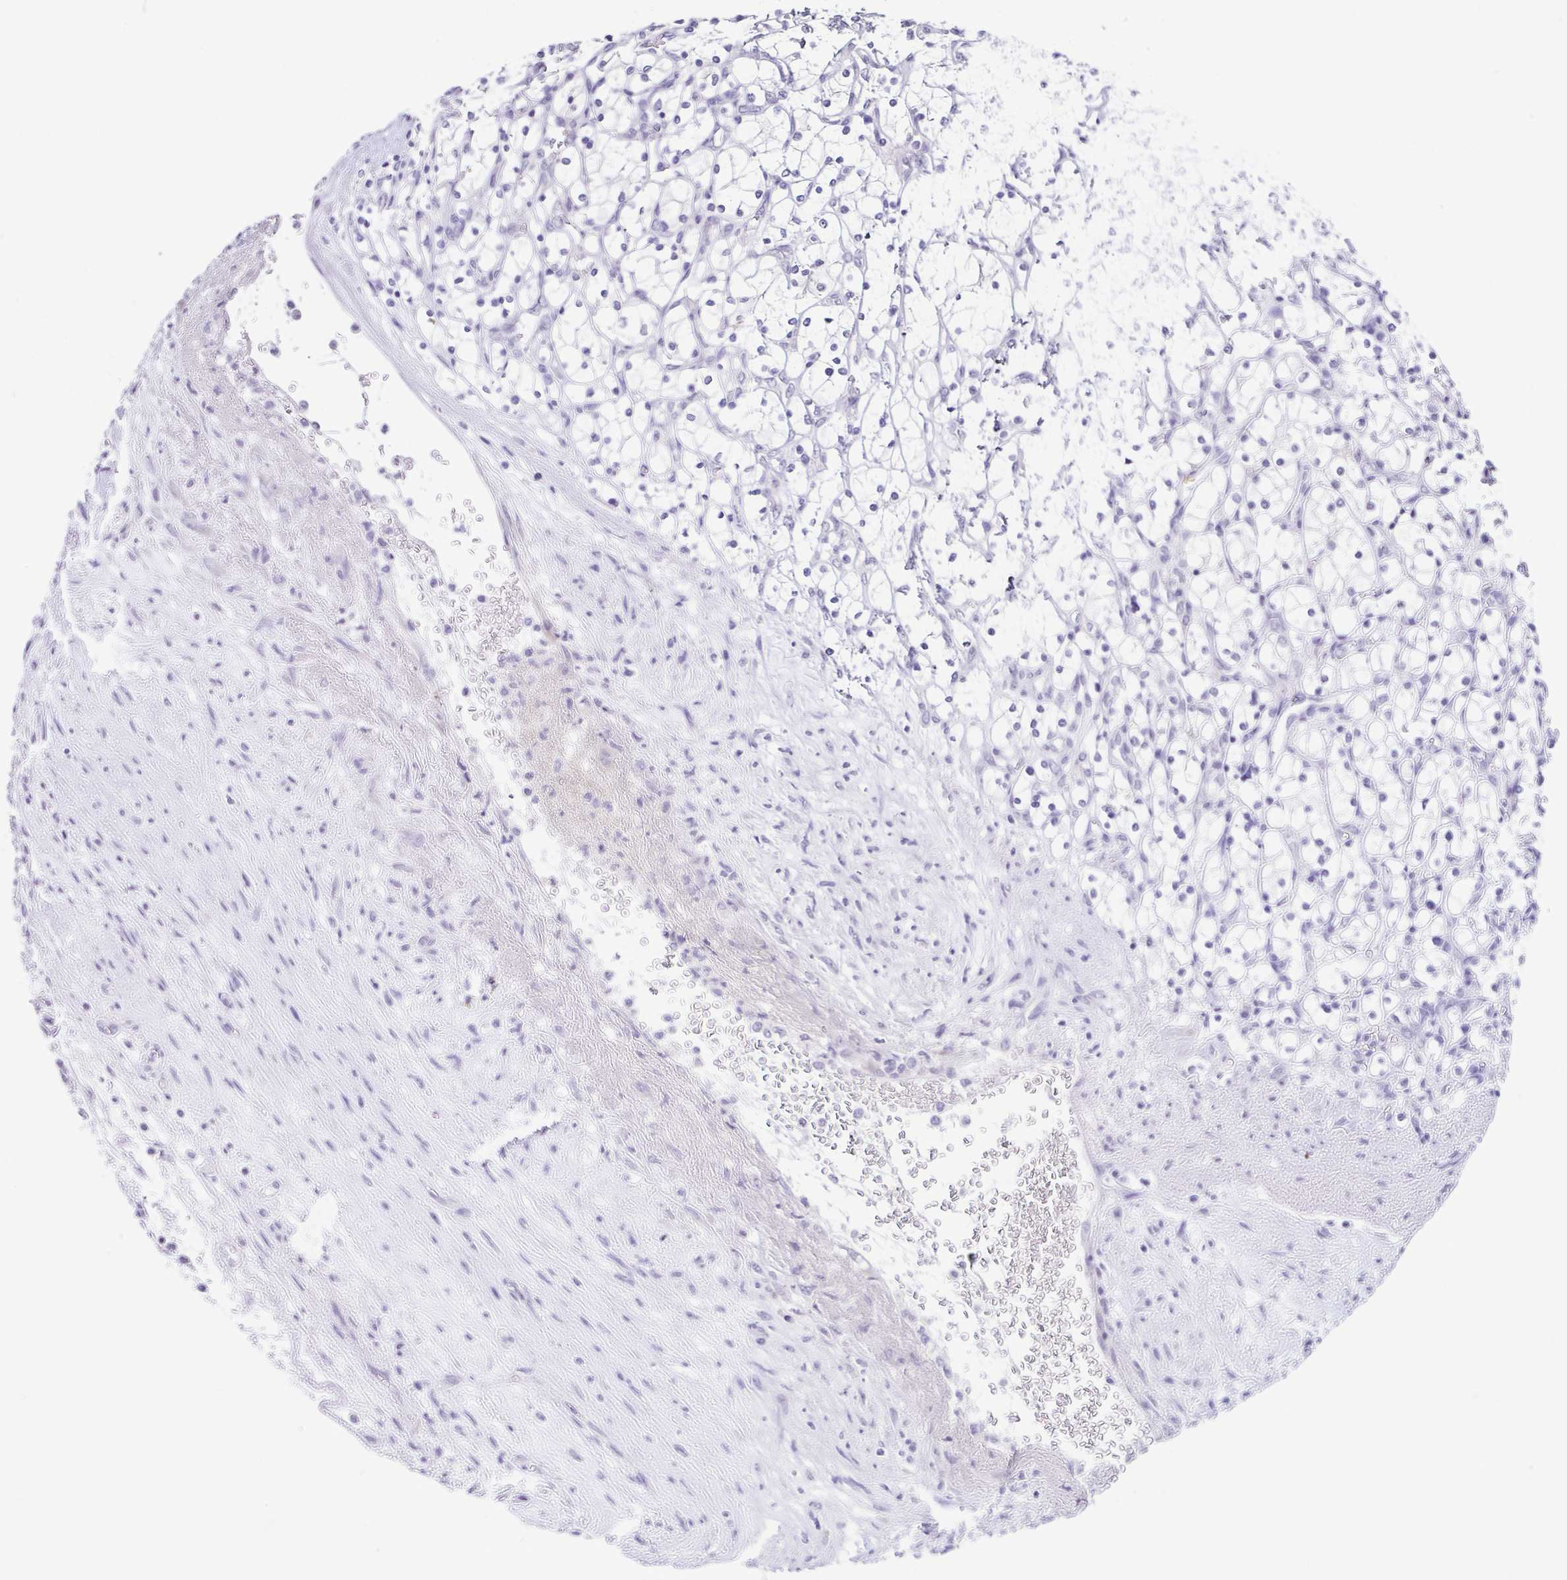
{"staining": {"intensity": "negative", "quantity": "none", "location": "none"}, "tissue": "renal cancer", "cell_type": "Tumor cells", "image_type": "cancer", "snomed": [{"axis": "morphology", "description": "Adenocarcinoma, NOS"}, {"axis": "topography", "description": "Kidney"}], "caption": "IHC photomicrograph of neoplastic tissue: renal cancer stained with DAB (3,3'-diaminobenzidine) reveals no significant protein expression in tumor cells. (DAB (3,3'-diaminobenzidine) immunohistochemistry (IHC), high magnification).", "gene": "RDH11", "patient": {"sex": "female", "age": 69}}